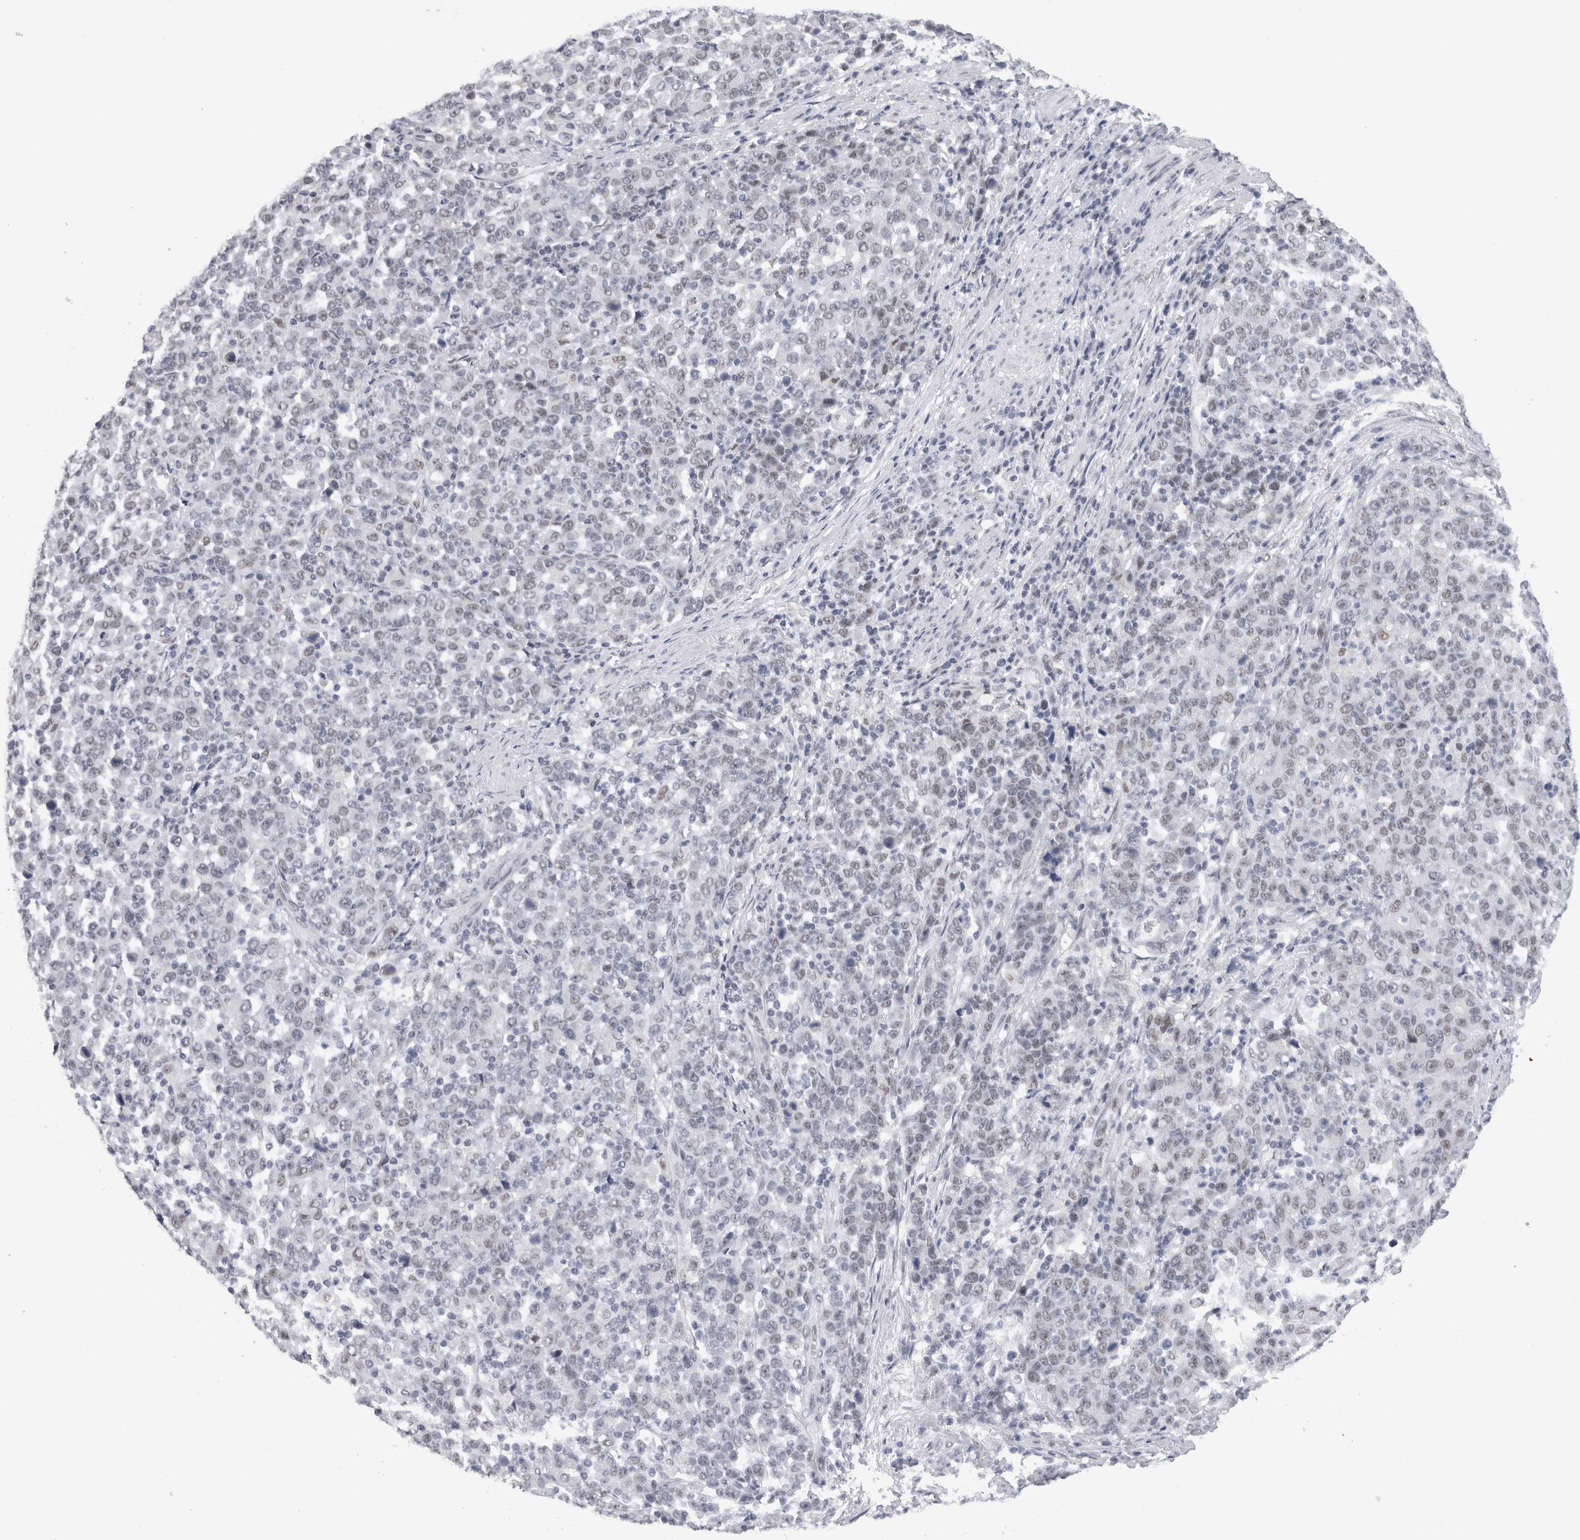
{"staining": {"intensity": "negative", "quantity": "none", "location": "none"}, "tissue": "stomach cancer", "cell_type": "Tumor cells", "image_type": "cancer", "snomed": [{"axis": "morphology", "description": "Adenocarcinoma, NOS"}, {"axis": "topography", "description": "Stomach, upper"}], "caption": "Stomach adenocarcinoma was stained to show a protein in brown. There is no significant staining in tumor cells.", "gene": "API5", "patient": {"sex": "male", "age": 69}}